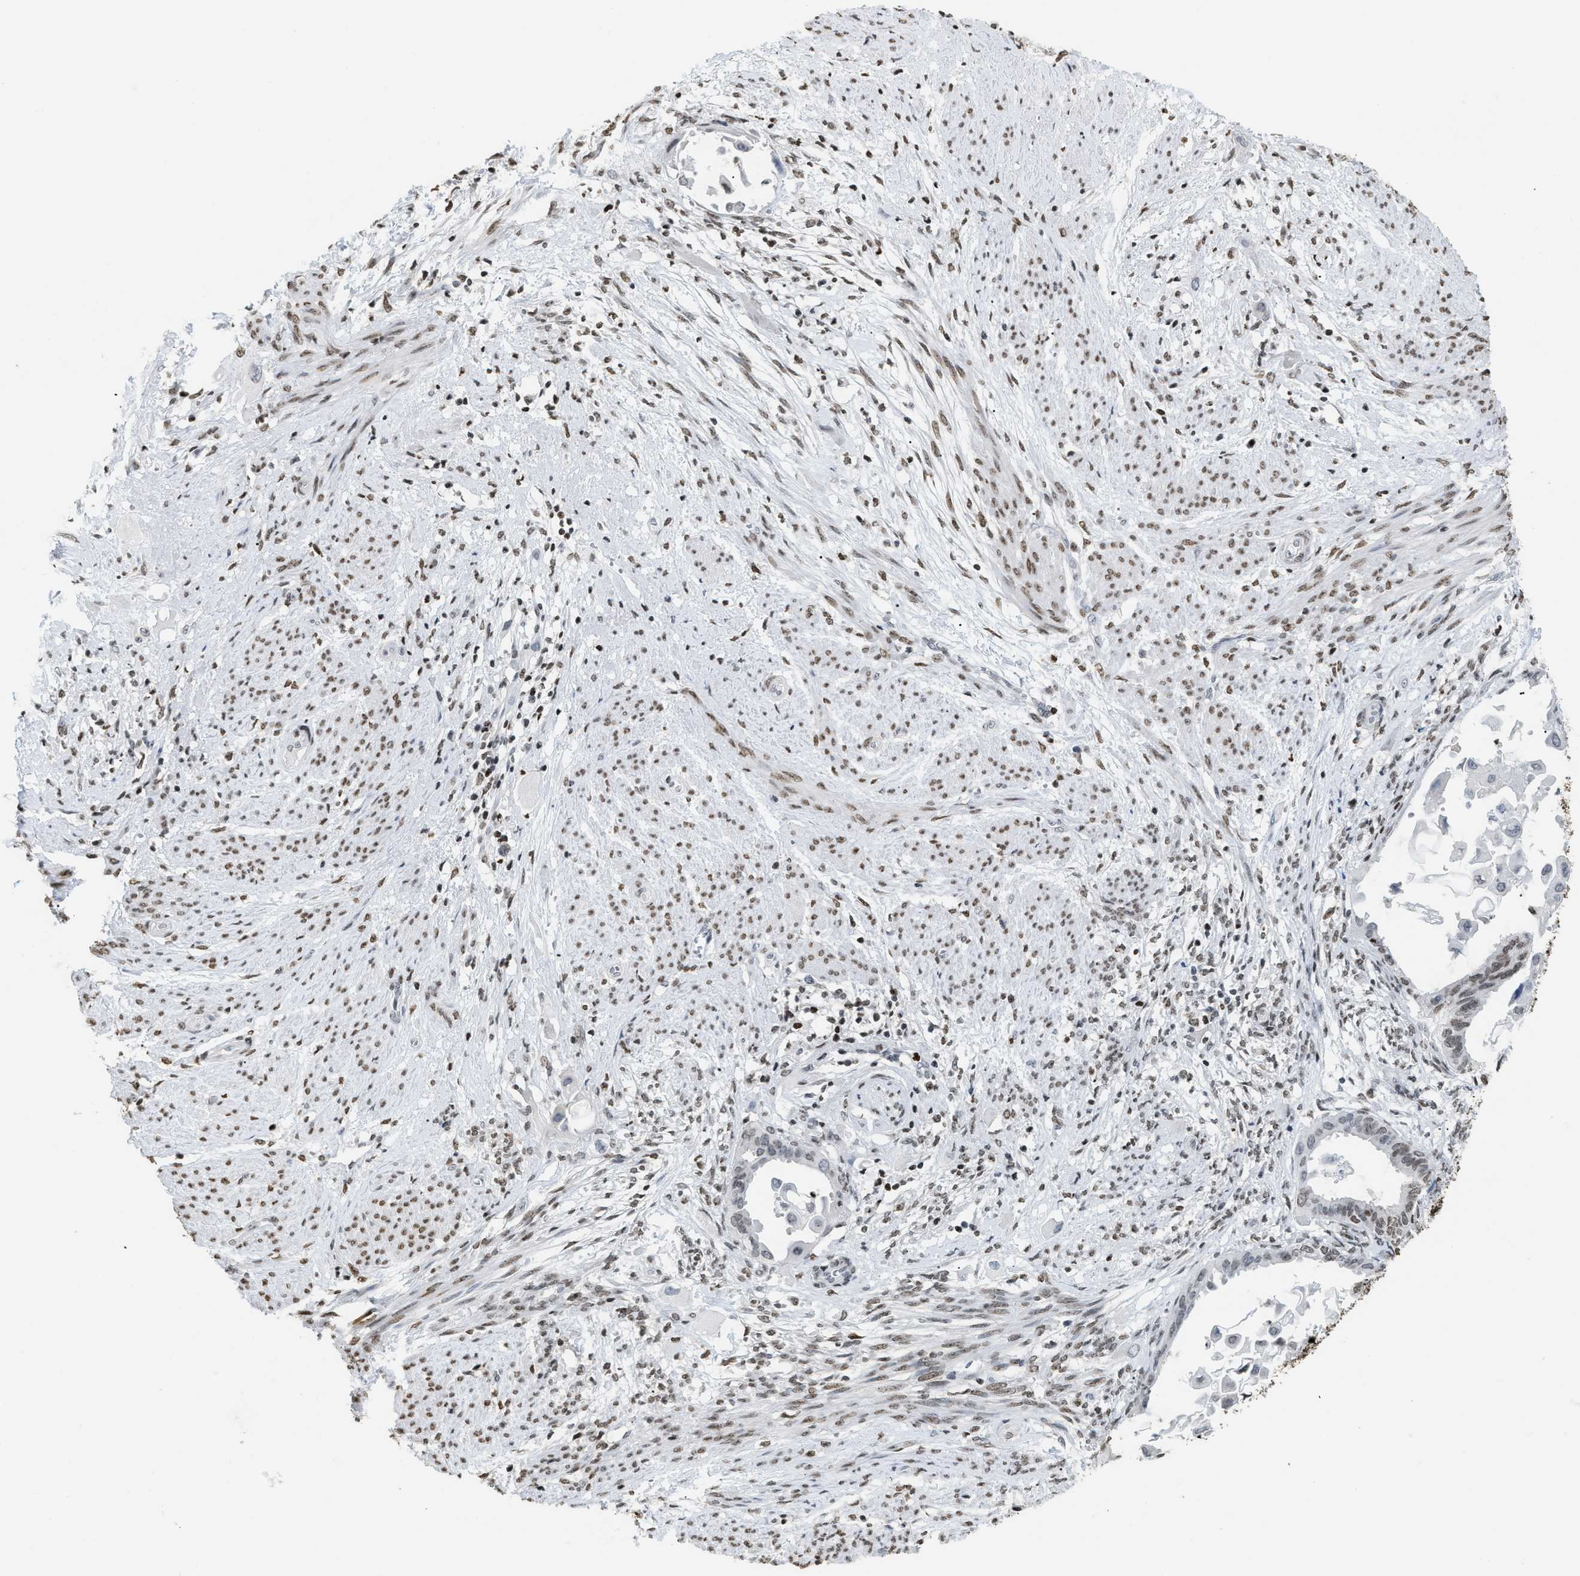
{"staining": {"intensity": "moderate", "quantity": ">75%", "location": "nuclear"}, "tissue": "cervical cancer", "cell_type": "Tumor cells", "image_type": "cancer", "snomed": [{"axis": "morphology", "description": "Normal tissue, NOS"}, {"axis": "morphology", "description": "Adenocarcinoma, NOS"}, {"axis": "topography", "description": "Cervix"}, {"axis": "topography", "description": "Endometrium"}], "caption": "Immunohistochemical staining of cervical cancer (adenocarcinoma) shows moderate nuclear protein expression in approximately >75% of tumor cells. (Stains: DAB (3,3'-diaminobenzidine) in brown, nuclei in blue, Microscopy: brightfield microscopy at high magnification).", "gene": "HMGN2", "patient": {"sex": "female", "age": 86}}